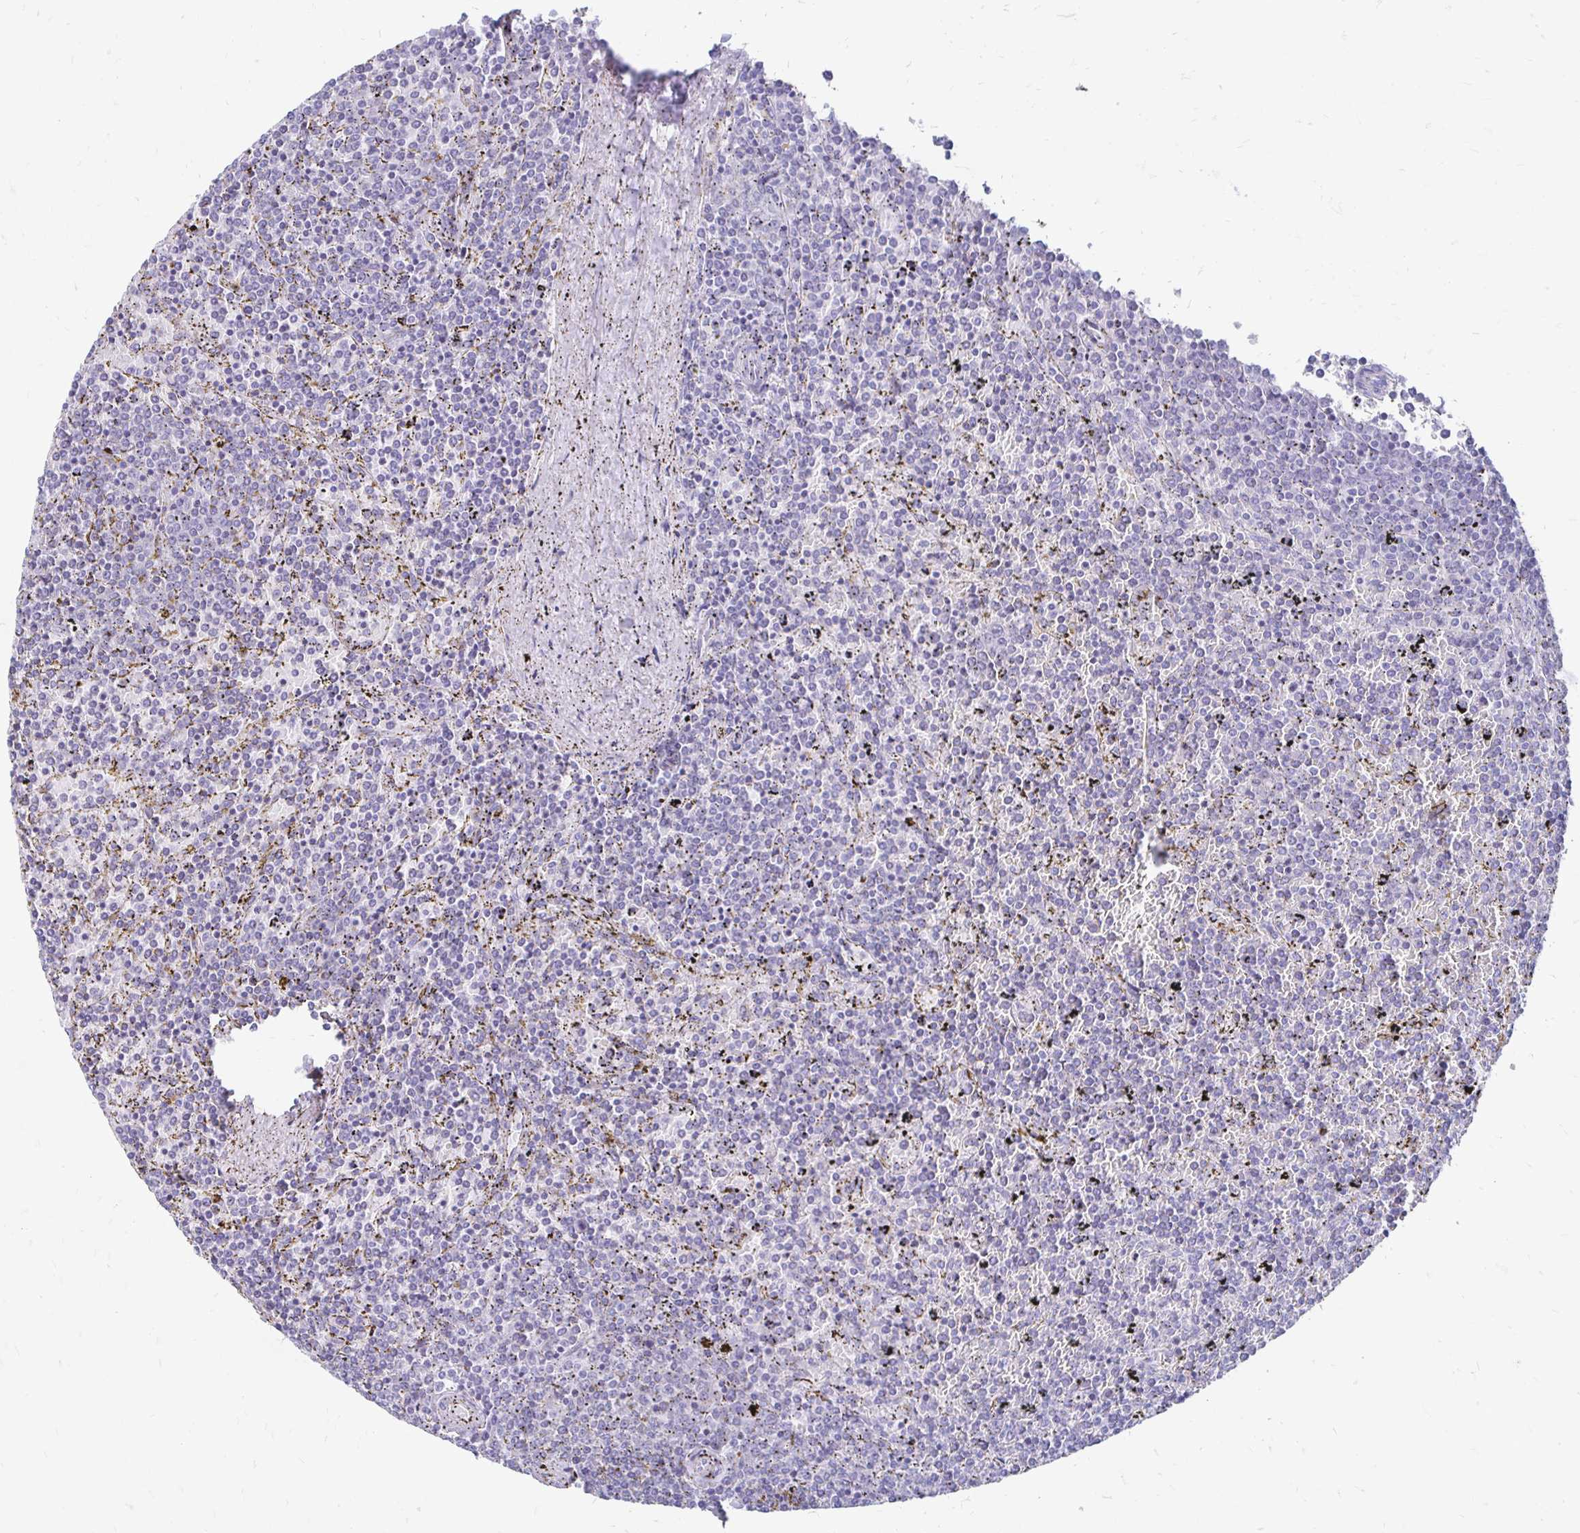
{"staining": {"intensity": "negative", "quantity": "none", "location": "none"}, "tissue": "lymphoma", "cell_type": "Tumor cells", "image_type": "cancer", "snomed": [{"axis": "morphology", "description": "Malignant lymphoma, non-Hodgkin's type, Low grade"}, {"axis": "topography", "description": "Spleen"}], "caption": "The photomicrograph shows no significant positivity in tumor cells of lymphoma.", "gene": "PEG10", "patient": {"sex": "female", "age": 77}}